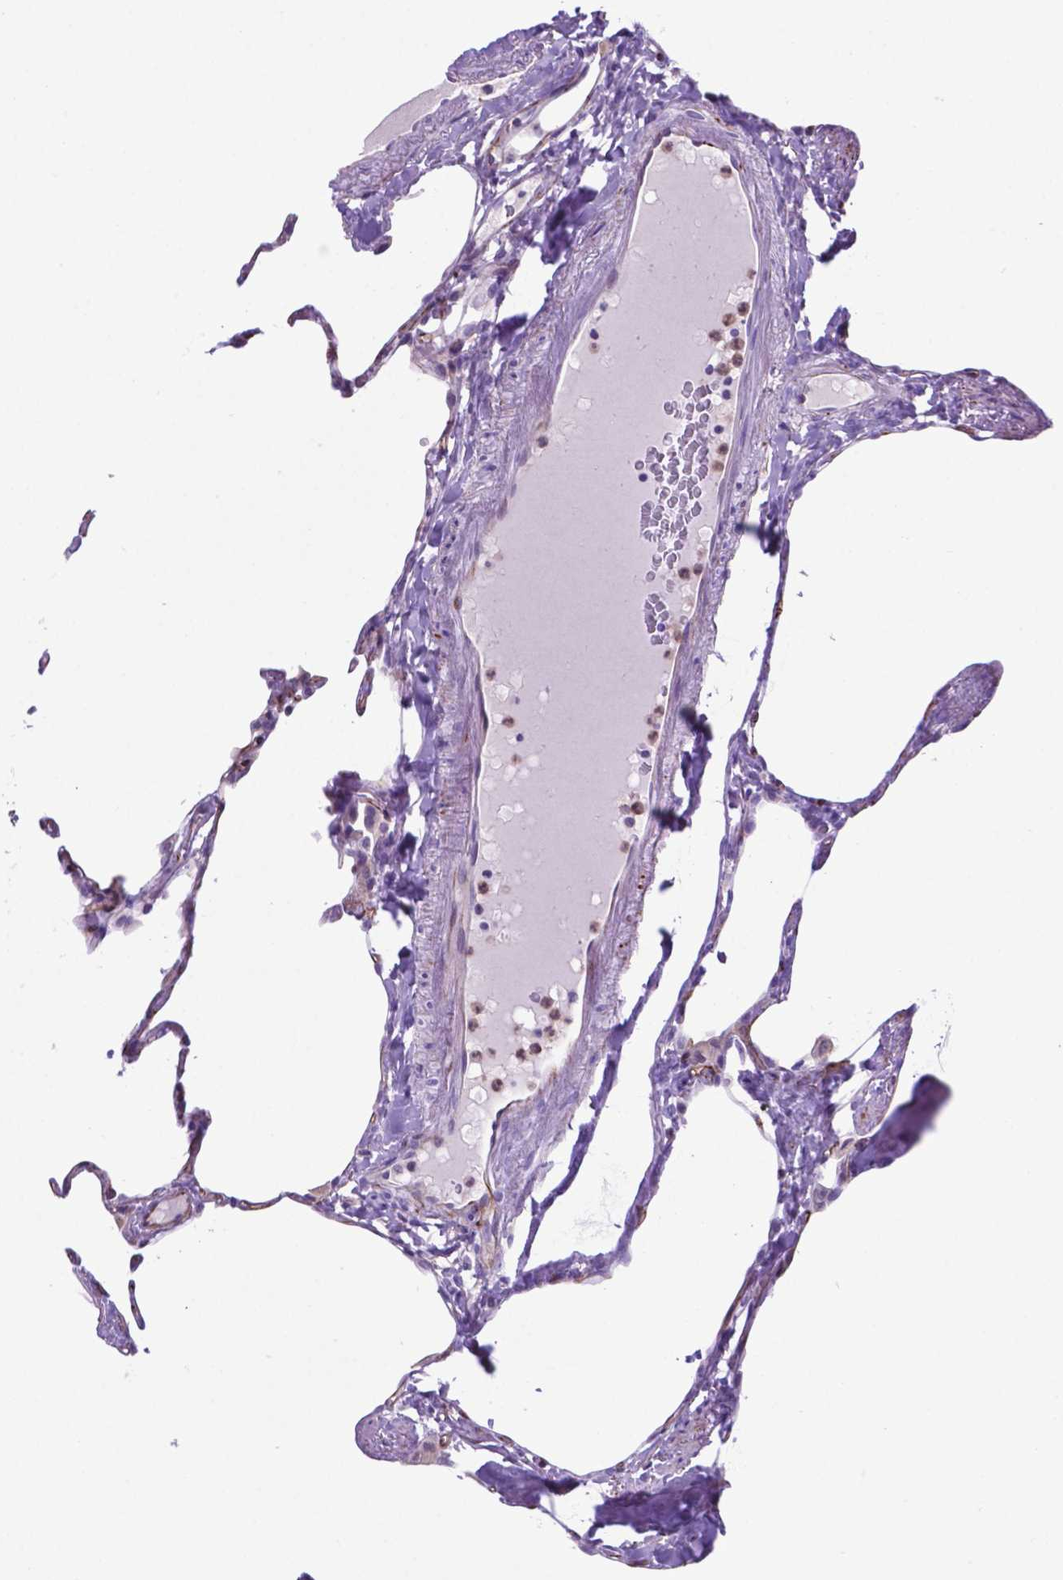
{"staining": {"intensity": "negative", "quantity": "none", "location": "none"}, "tissue": "lung", "cell_type": "Alveolar cells", "image_type": "normal", "snomed": [{"axis": "morphology", "description": "Normal tissue, NOS"}, {"axis": "topography", "description": "Lung"}], "caption": "This micrograph is of normal lung stained with immunohistochemistry (IHC) to label a protein in brown with the nuclei are counter-stained blue. There is no staining in alveolar cells. (DAB (3,3'-diaminobenzidine) immunohistochemistry (IHC), high magnification).", "gene": "LZTR1", "patient": {"sex": "male", "age": 65}}